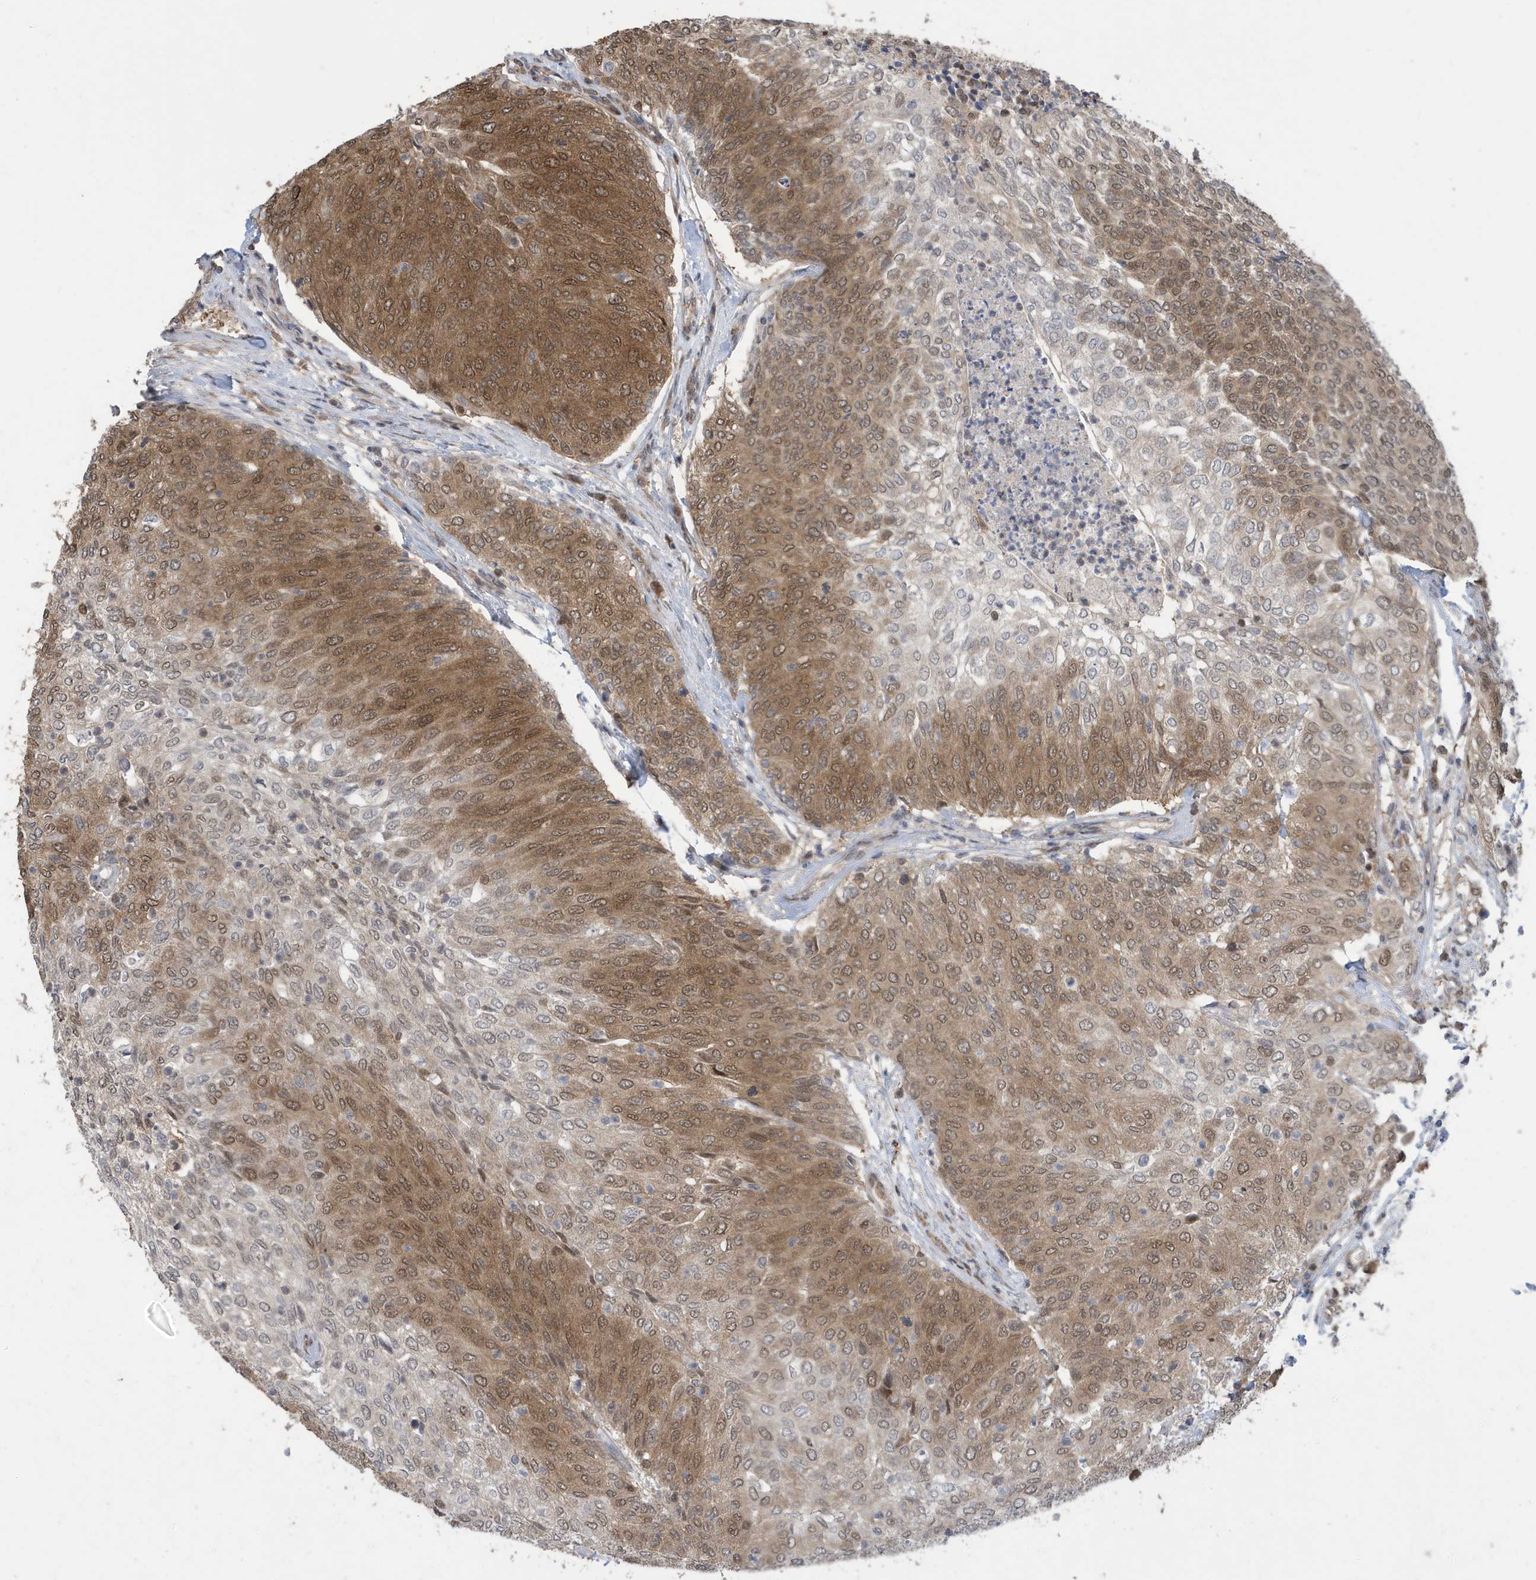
{"staining": {"intensity": "moderate", "quantity": ">75%", "location": "cytoplasmic/membranous,nuclear"}, "tissue": "urothelial cancer", "cell_type": "Tumor cells", "image_type": "cancer", "snomed": [{"axis": "morphology", "description": "Urothelial carcinoma, Low grade"}, {"axis": "topography", "description": "Urinary bladder"}], "caption": "There is medium levels of moderate cytoplasmic/membranous and nuclear staining in tumor cells of urothelial cancer, as demonstrated by immunohistochemical staining (brown color).", "gene": "UBQLN1", "patient": {"sex": "female", "age": 79}}